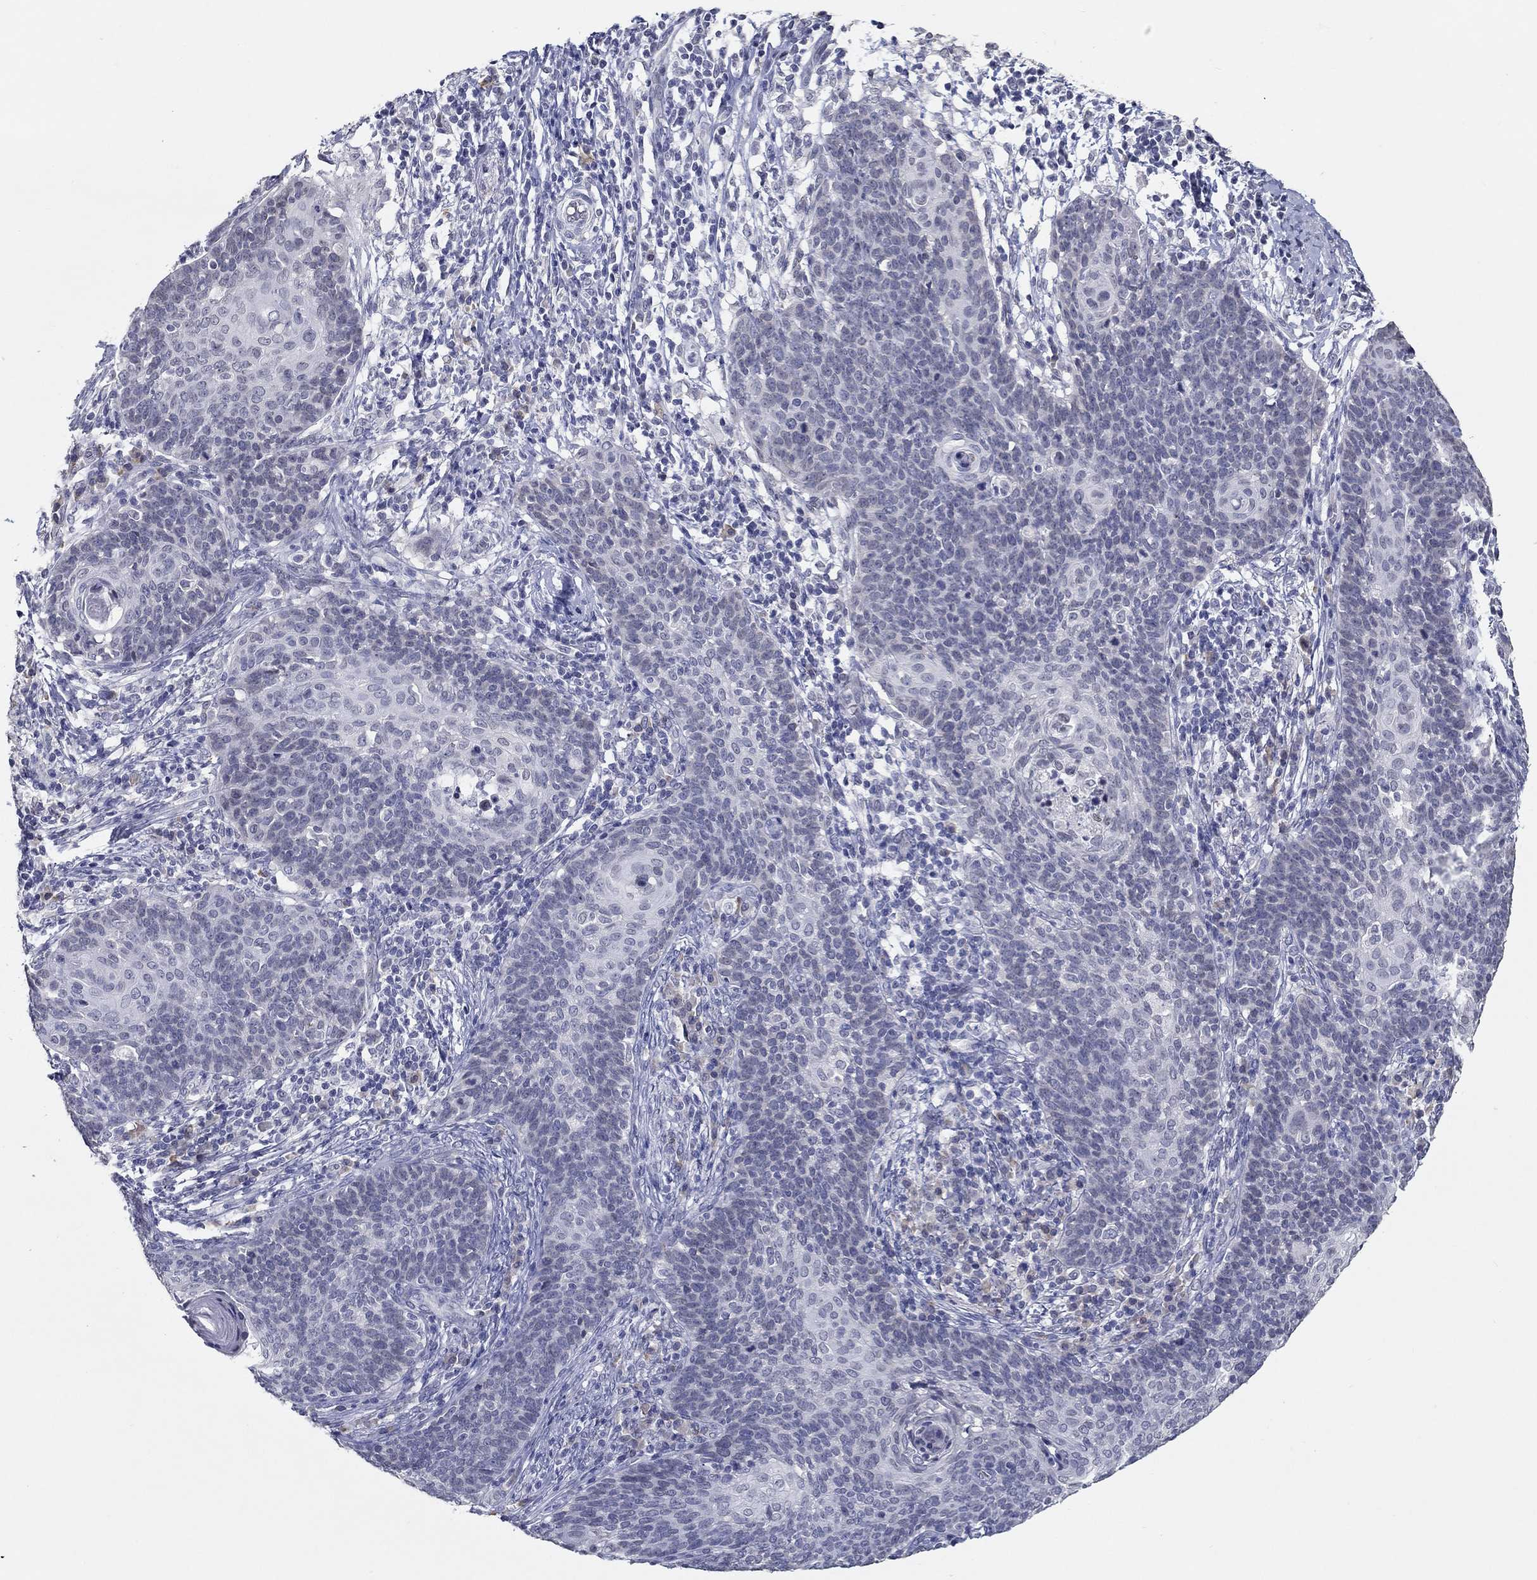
{"staining": {"intensity": "negative", "quantity": "none", "location": "none"}, "tissue": "cervical cancer", "cell_type": "Tumor cells", "image_type": "cancer", "snomed": [{"axis": "morphology", "description": "Squamous cell carcinoma, NOS"}, {"axis": "topography", "description": "Cervix"}], "caption": "An IHC micrograph of cervical squamous cell carcinoma is shown. There is no staining in tumor cells of cervical squamous cell carcinoma. (Stains: DAB (3,3'-diaminobenzidine) immunohistochemistry (IHC) with hematoxylin counter stain, Microscopy: brightfield microscopy at high magnification).", "gene": "NUP155", "patient": {"sex": "female", "age": 39}}